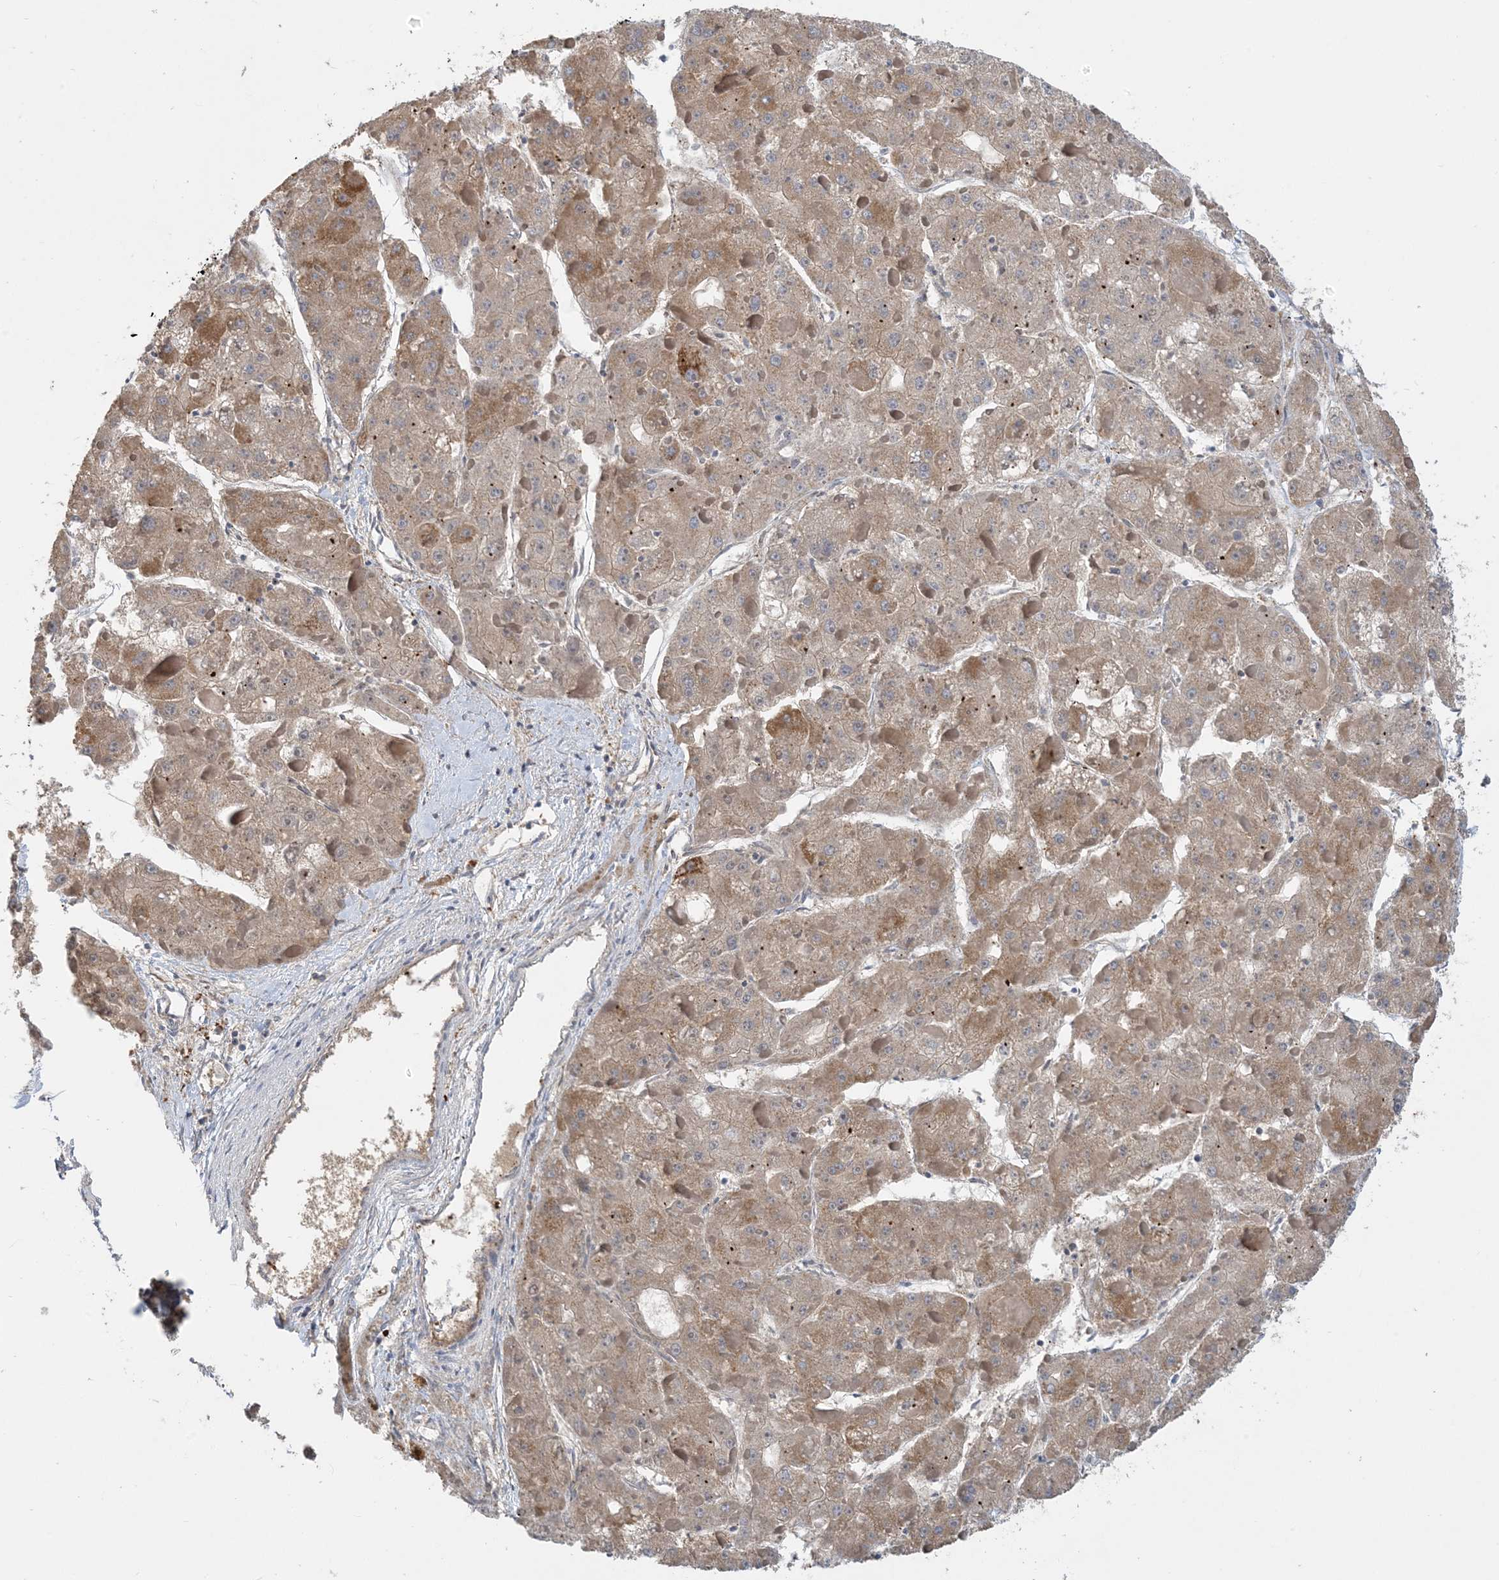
{"staining": {"intensity": "moderate", "quantity": ">75%", "location": "cytoplasmic/membranous"}, "tissue": "liver cancer", "cell_type": "Tumor cells", "image_type": "cancer", "snomed": [{"axis": "morphology", "description": "Carcinoma, Hepatocellular, NOS"}, {"axis": "topography", "description": "Liver"}], "caption": "Liver cancer stained with DAB (3,3'-diaminobenzidine) immunohistochemistry (IHC) exhibits medium levels of moderate cytoplasmic/membranous positivity in approximately >75% of tumor cells.", "gene": "SFMBT2", "patient": {"sex": "female", "age": 73}}